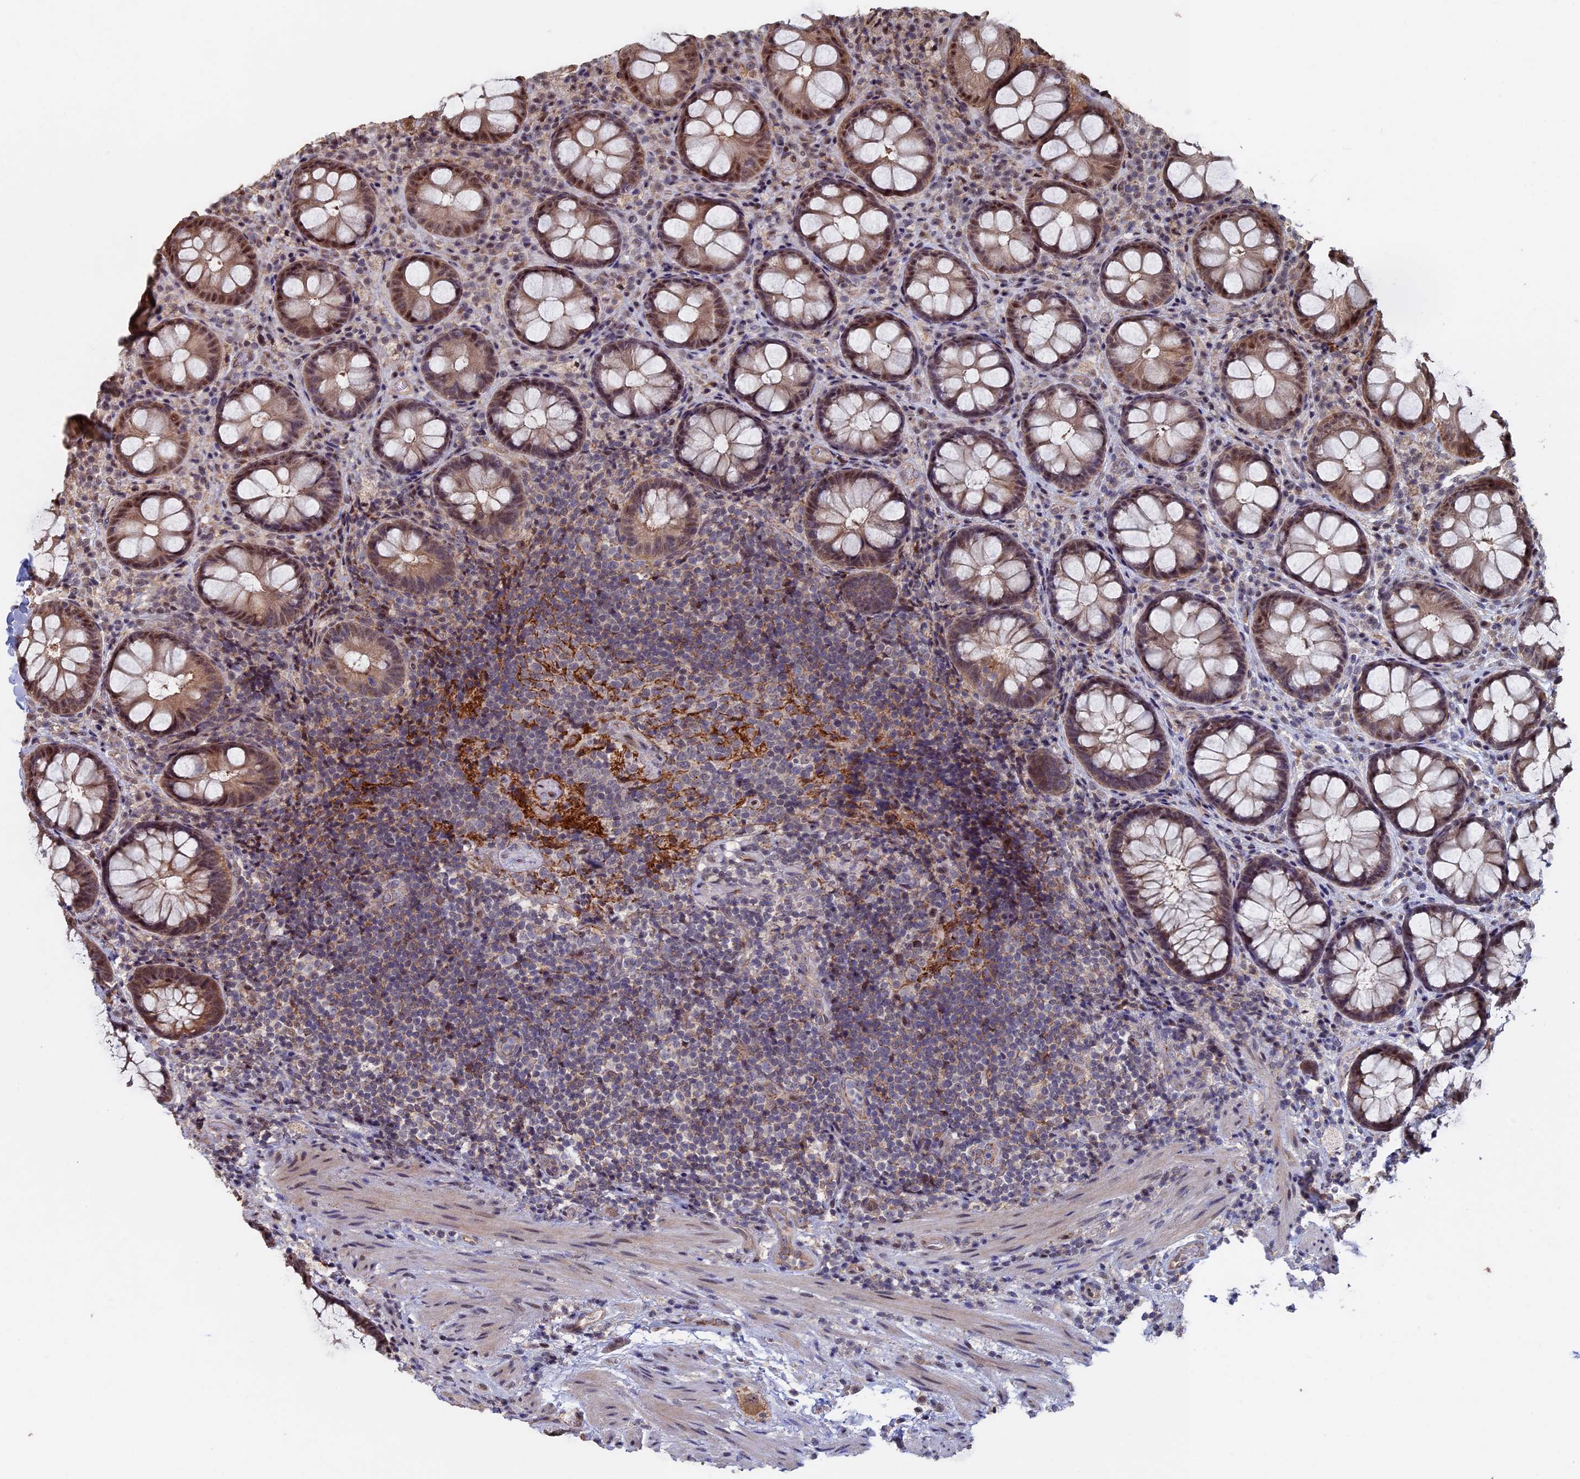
{"staining": {"intensity": "moderate", "quantity": ">75%", "location": "cytoplasmic/membranous,nuclear"}, "tissue": "rectum", "cell_type": "Glandular cells", "image_type": "normal", "snomed": [{"axis": "morphology", "description": "Normal tissue, NOS"}, {"axis": "topography", "description": "Rectum"}], "caption": "Protein analysis of benign rectum reveals moderate cytoplasmic/membranous,nuclear staining in approximately >75% of glandular cells. (IHC, brightfield microscopy, high magnification).", "gene": "KIAA1328", "patient": {"sex": "male", "age": 83}}